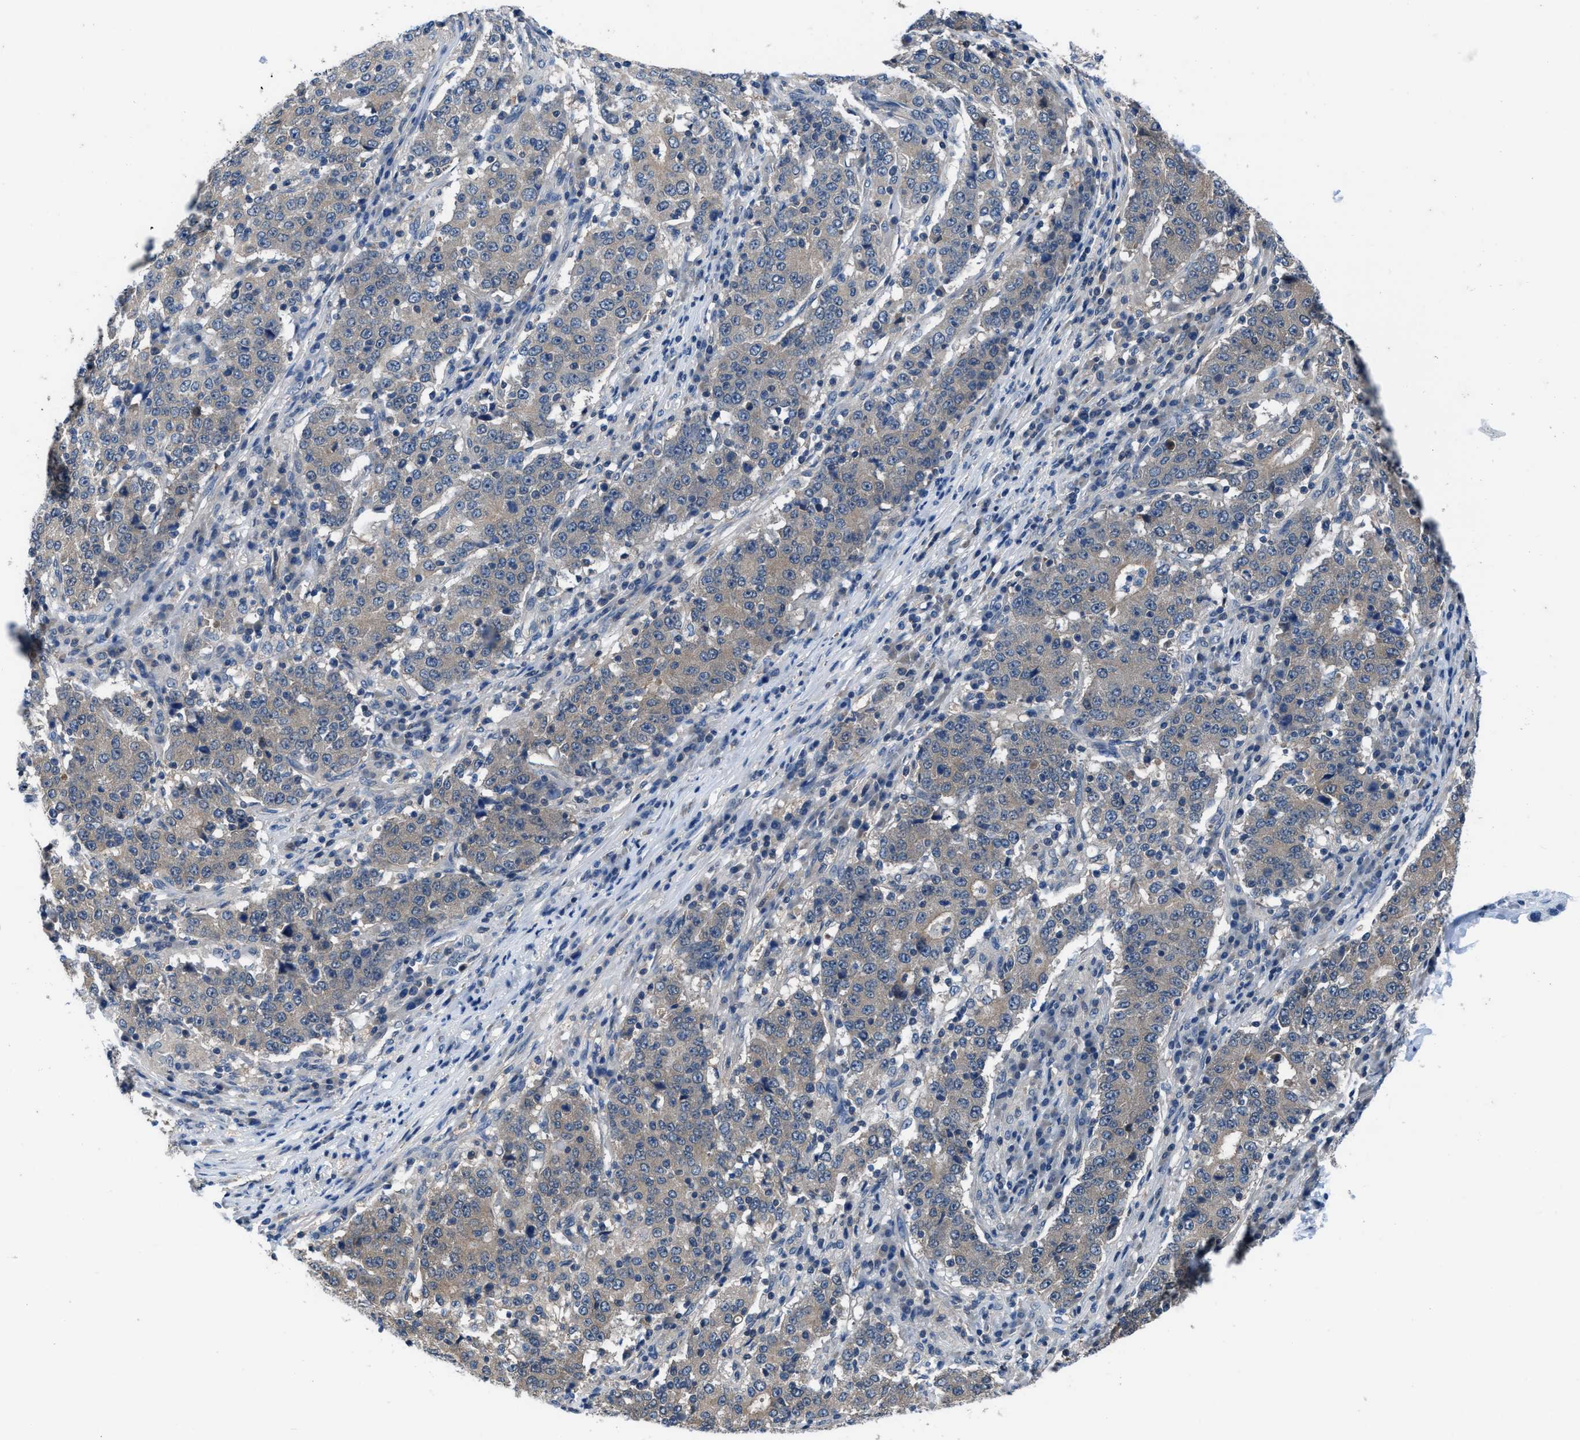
{"staining": {"intensity": "weak", "quantity": "<25%", "location": "cytoplasmic/membranous"}, "tissue": "stomach cancer", "cell_type": "Tumor cells", "image_type": "cancer", "snomed": [{"axis": "morphology", "description": "Adenocarcinoma, NOS"}, {"axis": "topography", "description": "Stomach"}], "caption": "DAB immunohistochemical staining of human stomach cancer shows no significant staining in tumor cells.", "gene": "NUDT5", "patient": {"sex": "male", "age": 59}}